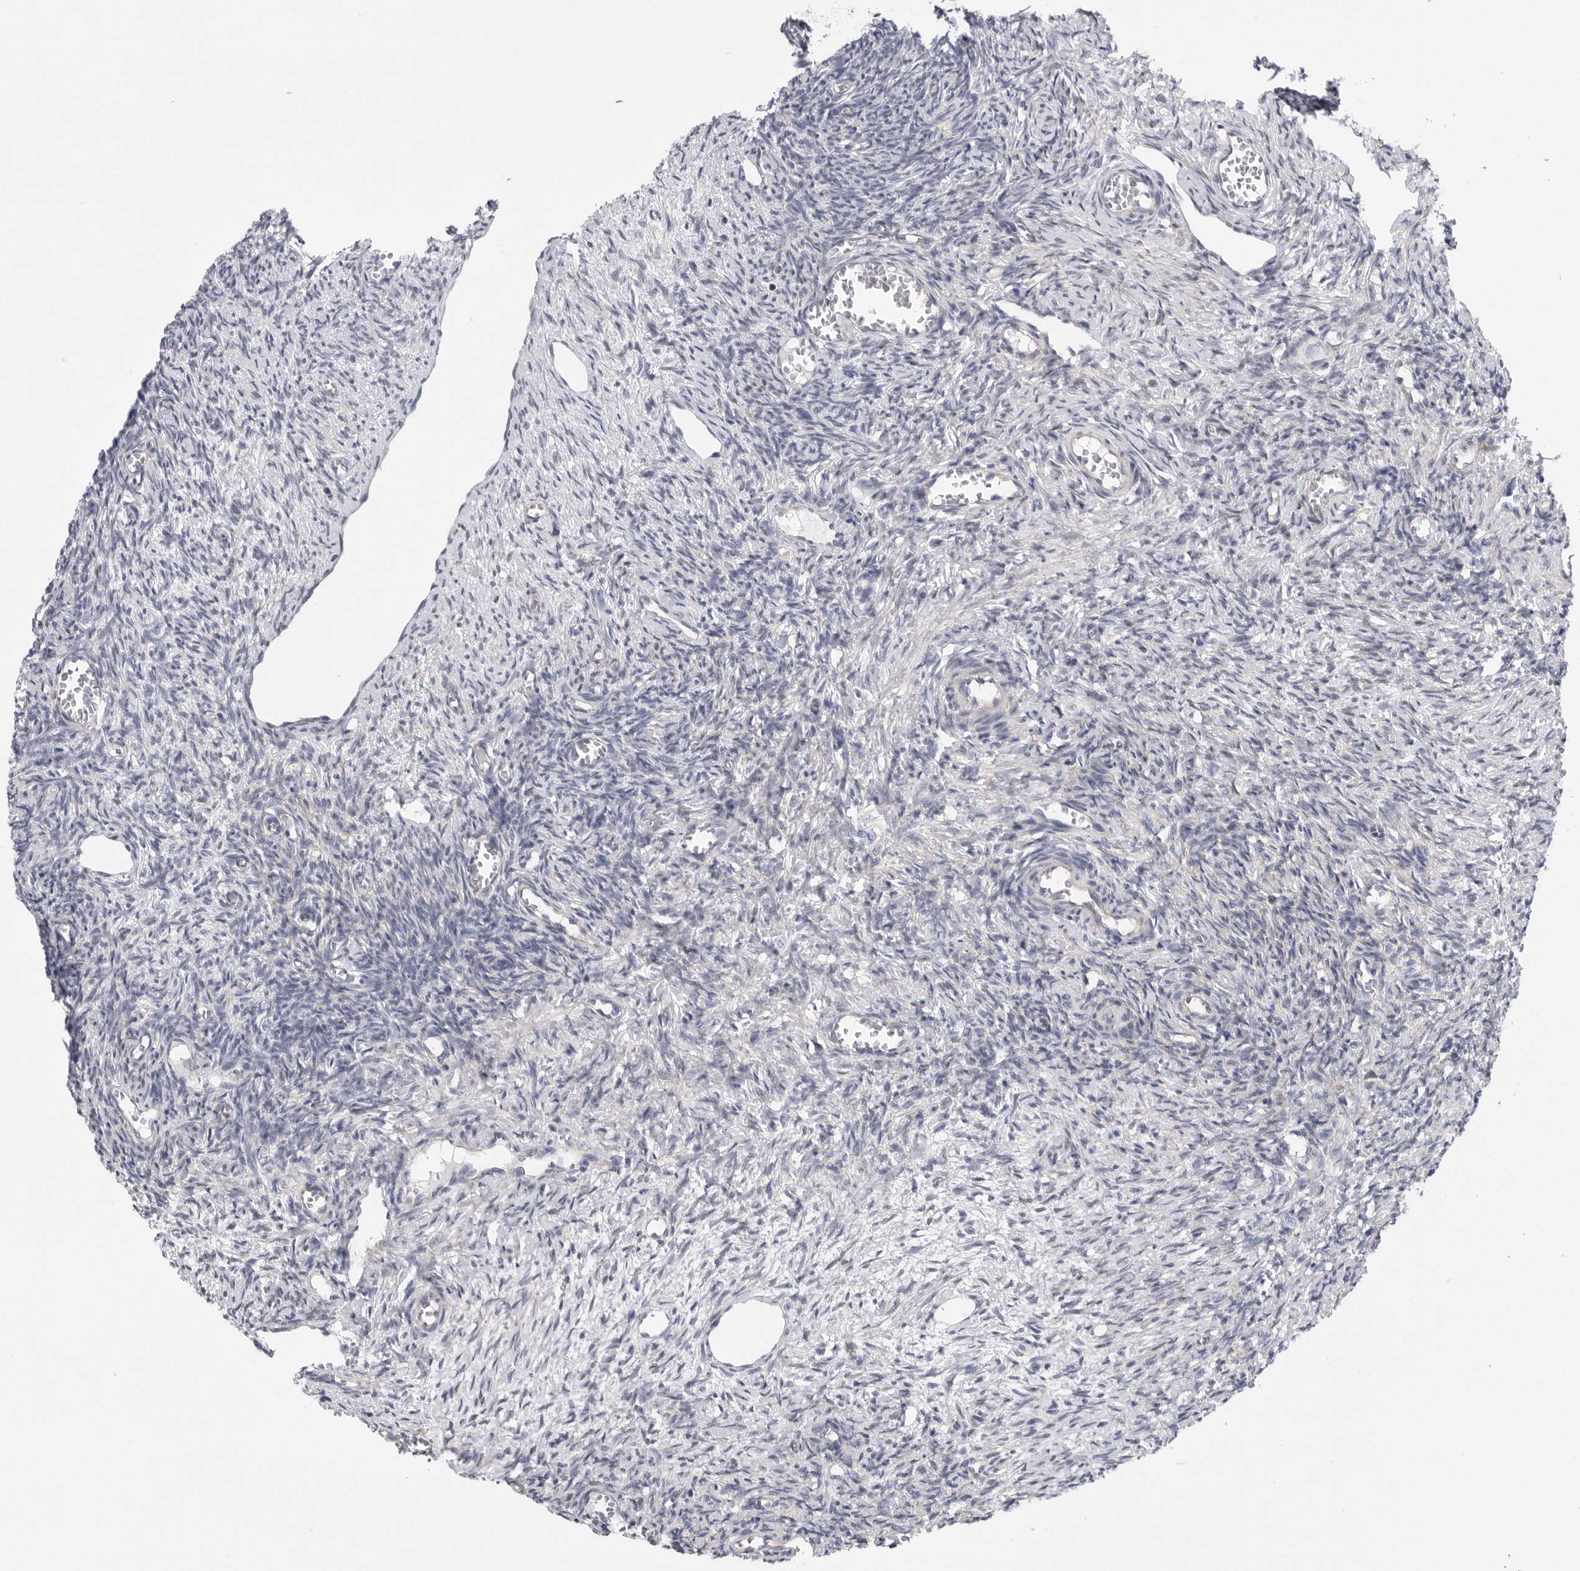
{"staining": {"intensity": "weak", "quantity": ">75%", "location": "cytoplasmic/membranous"}, "tissue": "ovary", "cell_type": "Follicle cells", "image_type": "normal", "snomed": [{"axis": "morphology", "description": "Normal tissue, NOS"}, {"axis": "topography", "description": "Ovary"}], "caption": "Immunohistochemical staining of benign ovary demonstrates >75% levels of weak cytoplasmic/membranous protein positivity in about >75% of follicle cells.", "gene": "FBXO43", "patient": {"sex": "female", "age": 27}}